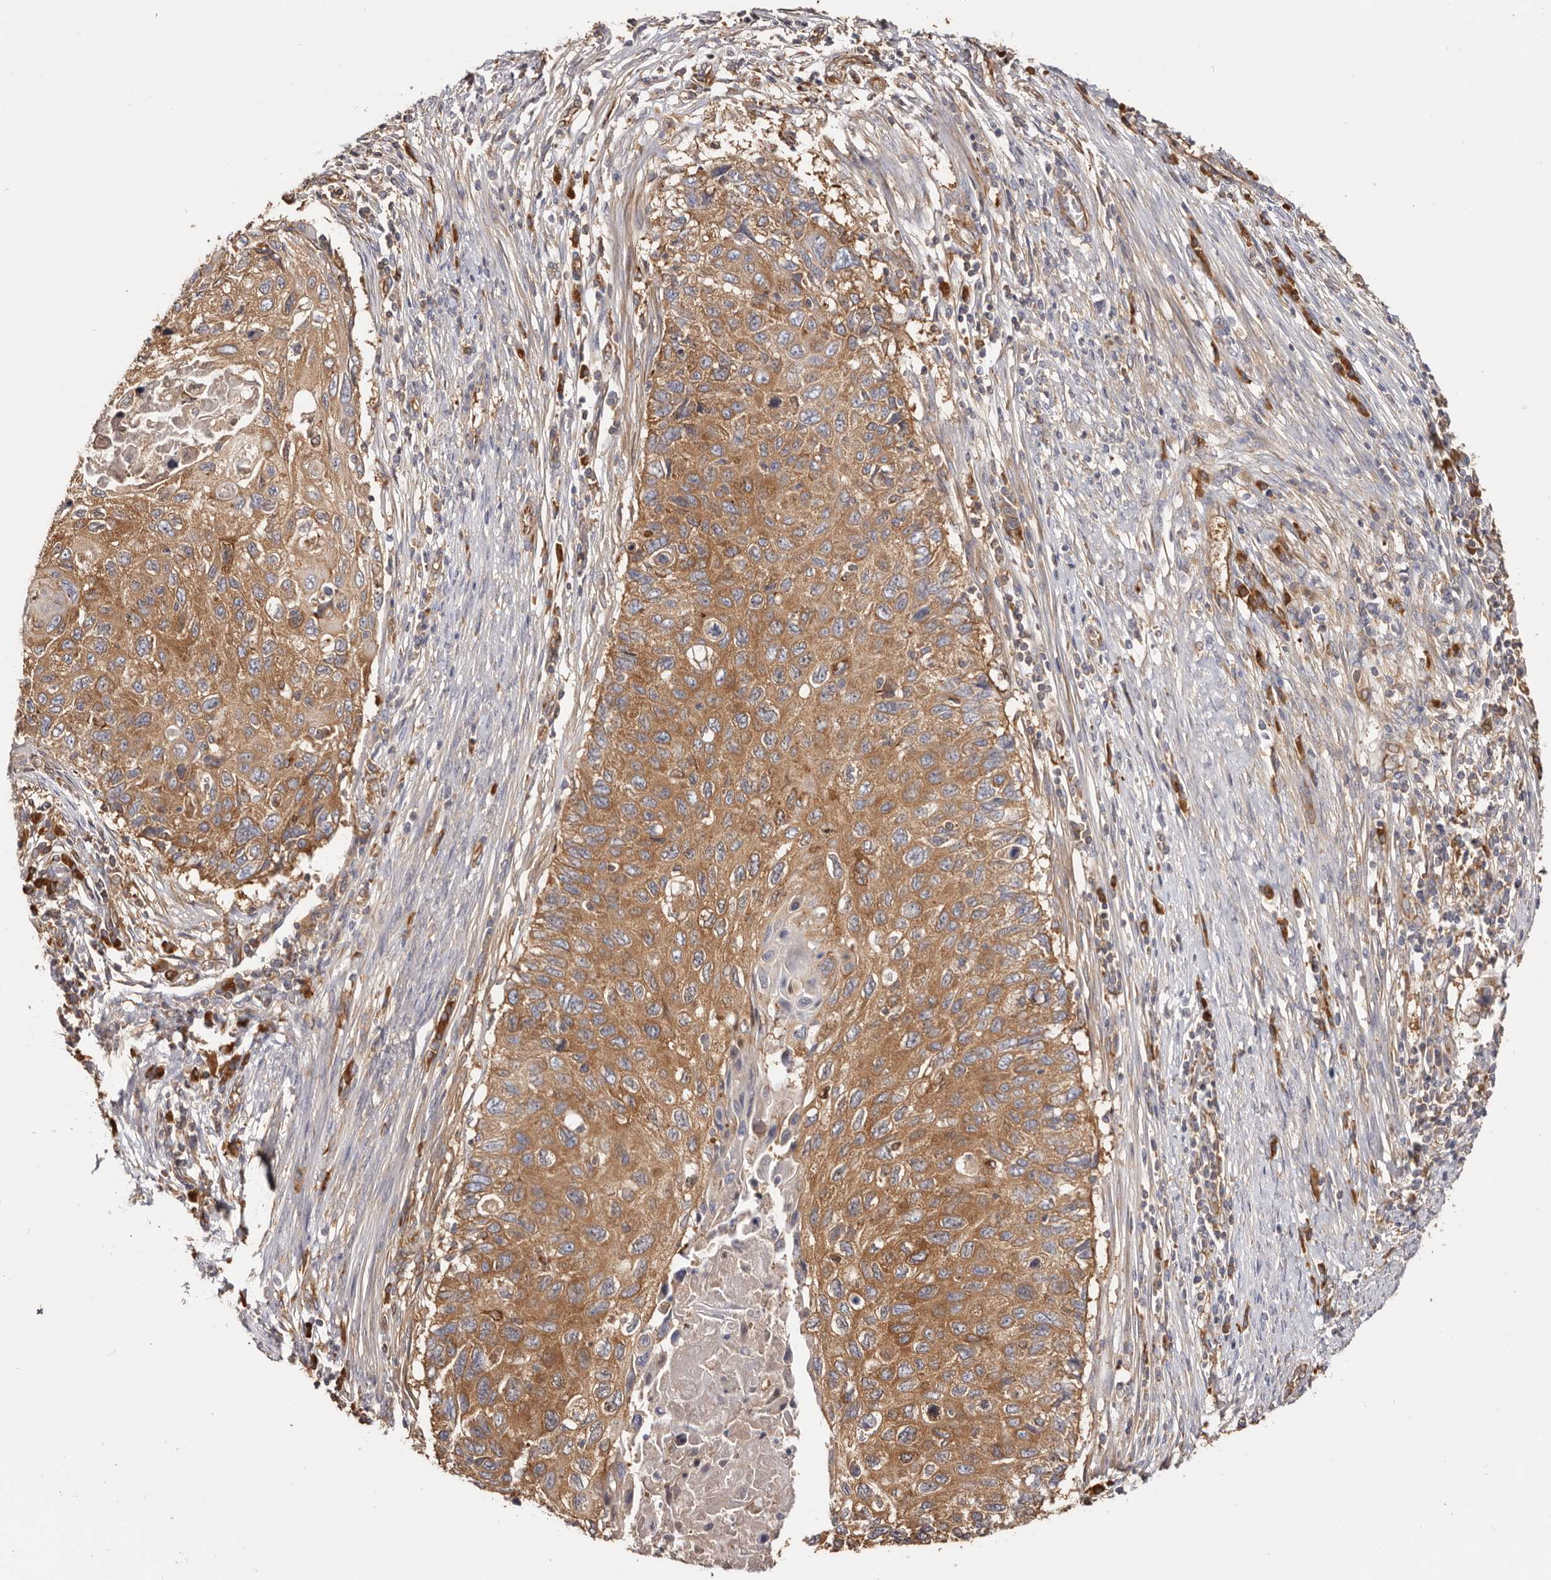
{"staining": {"intensity": "moderate", "quantity": ">75%", "location": "cytoplasmic/membranous"}, "tissue": "cervical cancer", "cell_type": "Tumor cells", "image_type": "cancer", "snomed": [{"axis": "morphology", "description": "Squamous cell carcinoma, NOS"}, {"axis": "topography", "description": "Cervix"}], "caption": "A photomicrograph showing moderate cytoplasmic/membranous positivity in approximately >75% of tumor cells in squamous cell carcinoma (cervical), as visualized by brown immunohistochemical staining.", "gene": "EPRS1", "patient": {"sex": "female", "age": 70}}